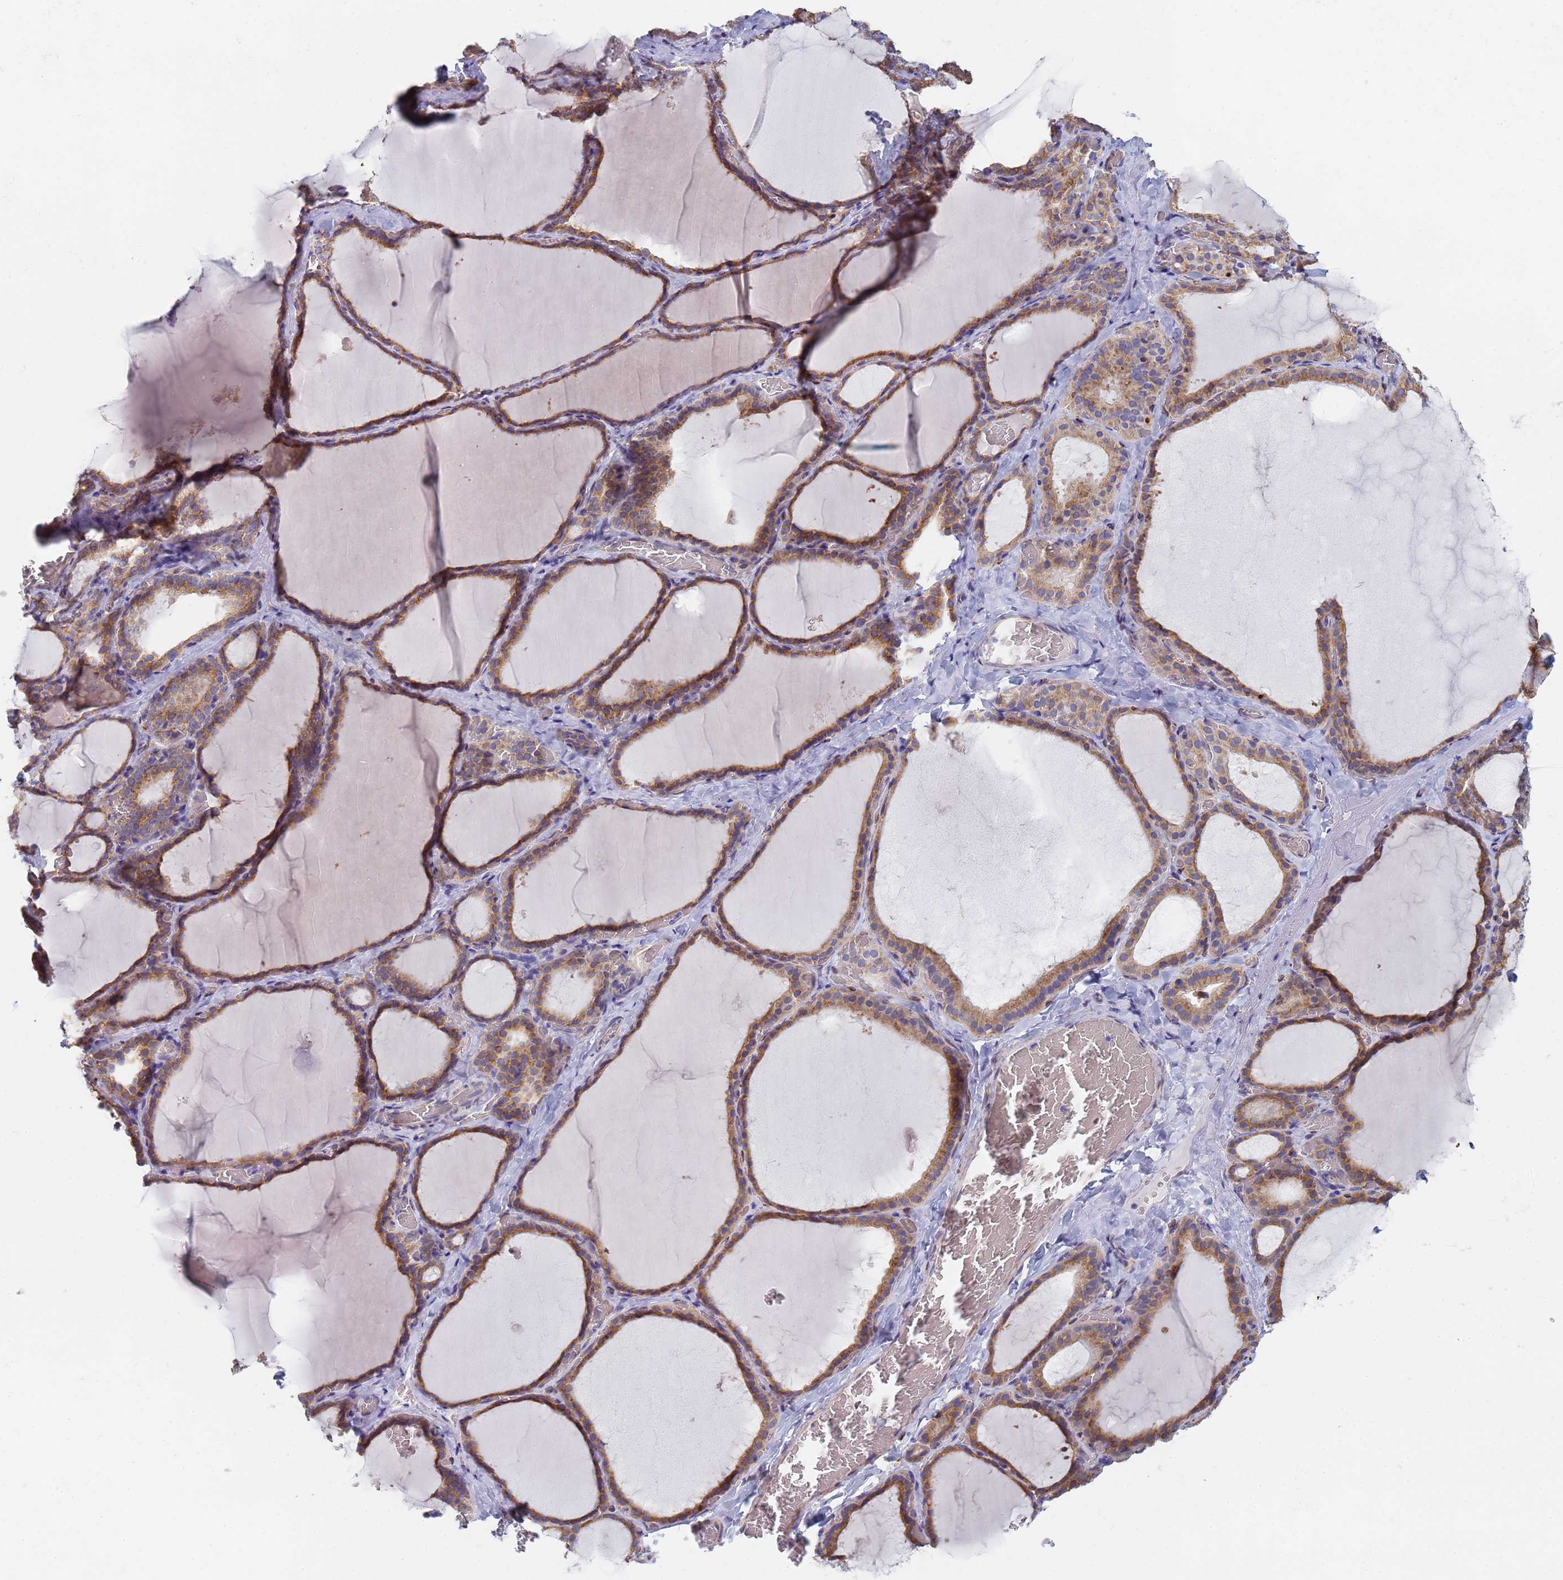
{"staining": {"intensity": "moderate", "quantity": ">75%", "location": "cytoplasmic/membranous"}, "tissue": "thyroid gland", "cell_type": "Glandular cells", "image_type": "normal", "snomed": [{"axis": "morphology", "description": "Normal tissue, NOS"}, {"axis": "topography", "description": "Thyroid gland"}], "caption": "Protein expression by immunohistochemistry (IHC) demonstrates moderate cytoplasmic/membranous expression in approximately >75% of glandular cells in benign thyroid gland. (Brightfield microscopy of DAB IHC at high magnification).", "gene": "GDAP2", "patient": {"sex": "female", "age": 39}}